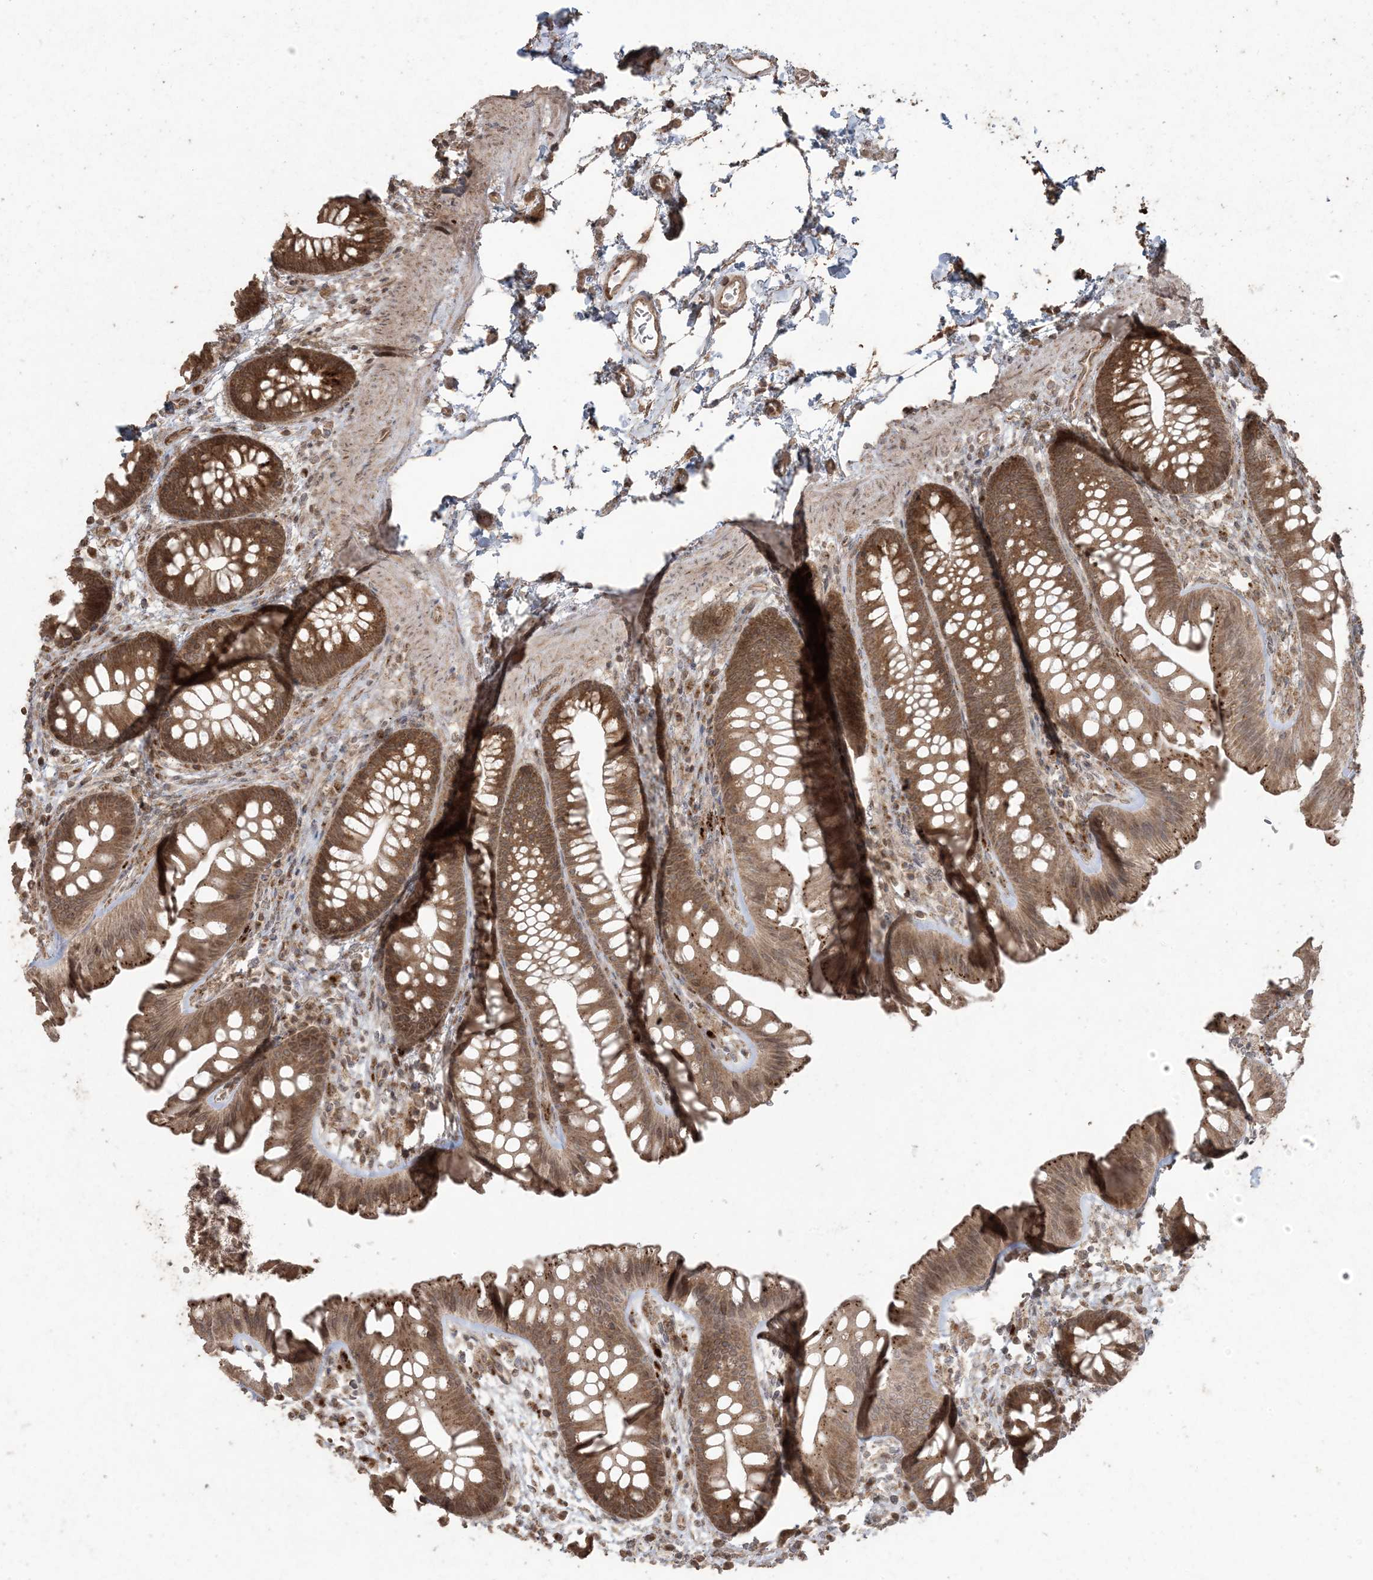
{"staining": {"intensity": "moderate", "quantity": ">75%", "location": "cytoplasmic/membranous"}, "tissue": "colon", "cell_type": "Endothelial cells", "image_type": "normal", "snomed": [{"axis": "morphology", "description": "Normal tissue, NOS"}, {"axis": "topography", "description": "Colon"}], "caption": "Immunohistochemistry (IHC) (DAB) staining of normal colon displays moderate cytoplasmic/membranous protein expression in approximately >75% of endothelial cells.", "gene": "DDX19B", "patient": {"sex": "female", "age": 62}}